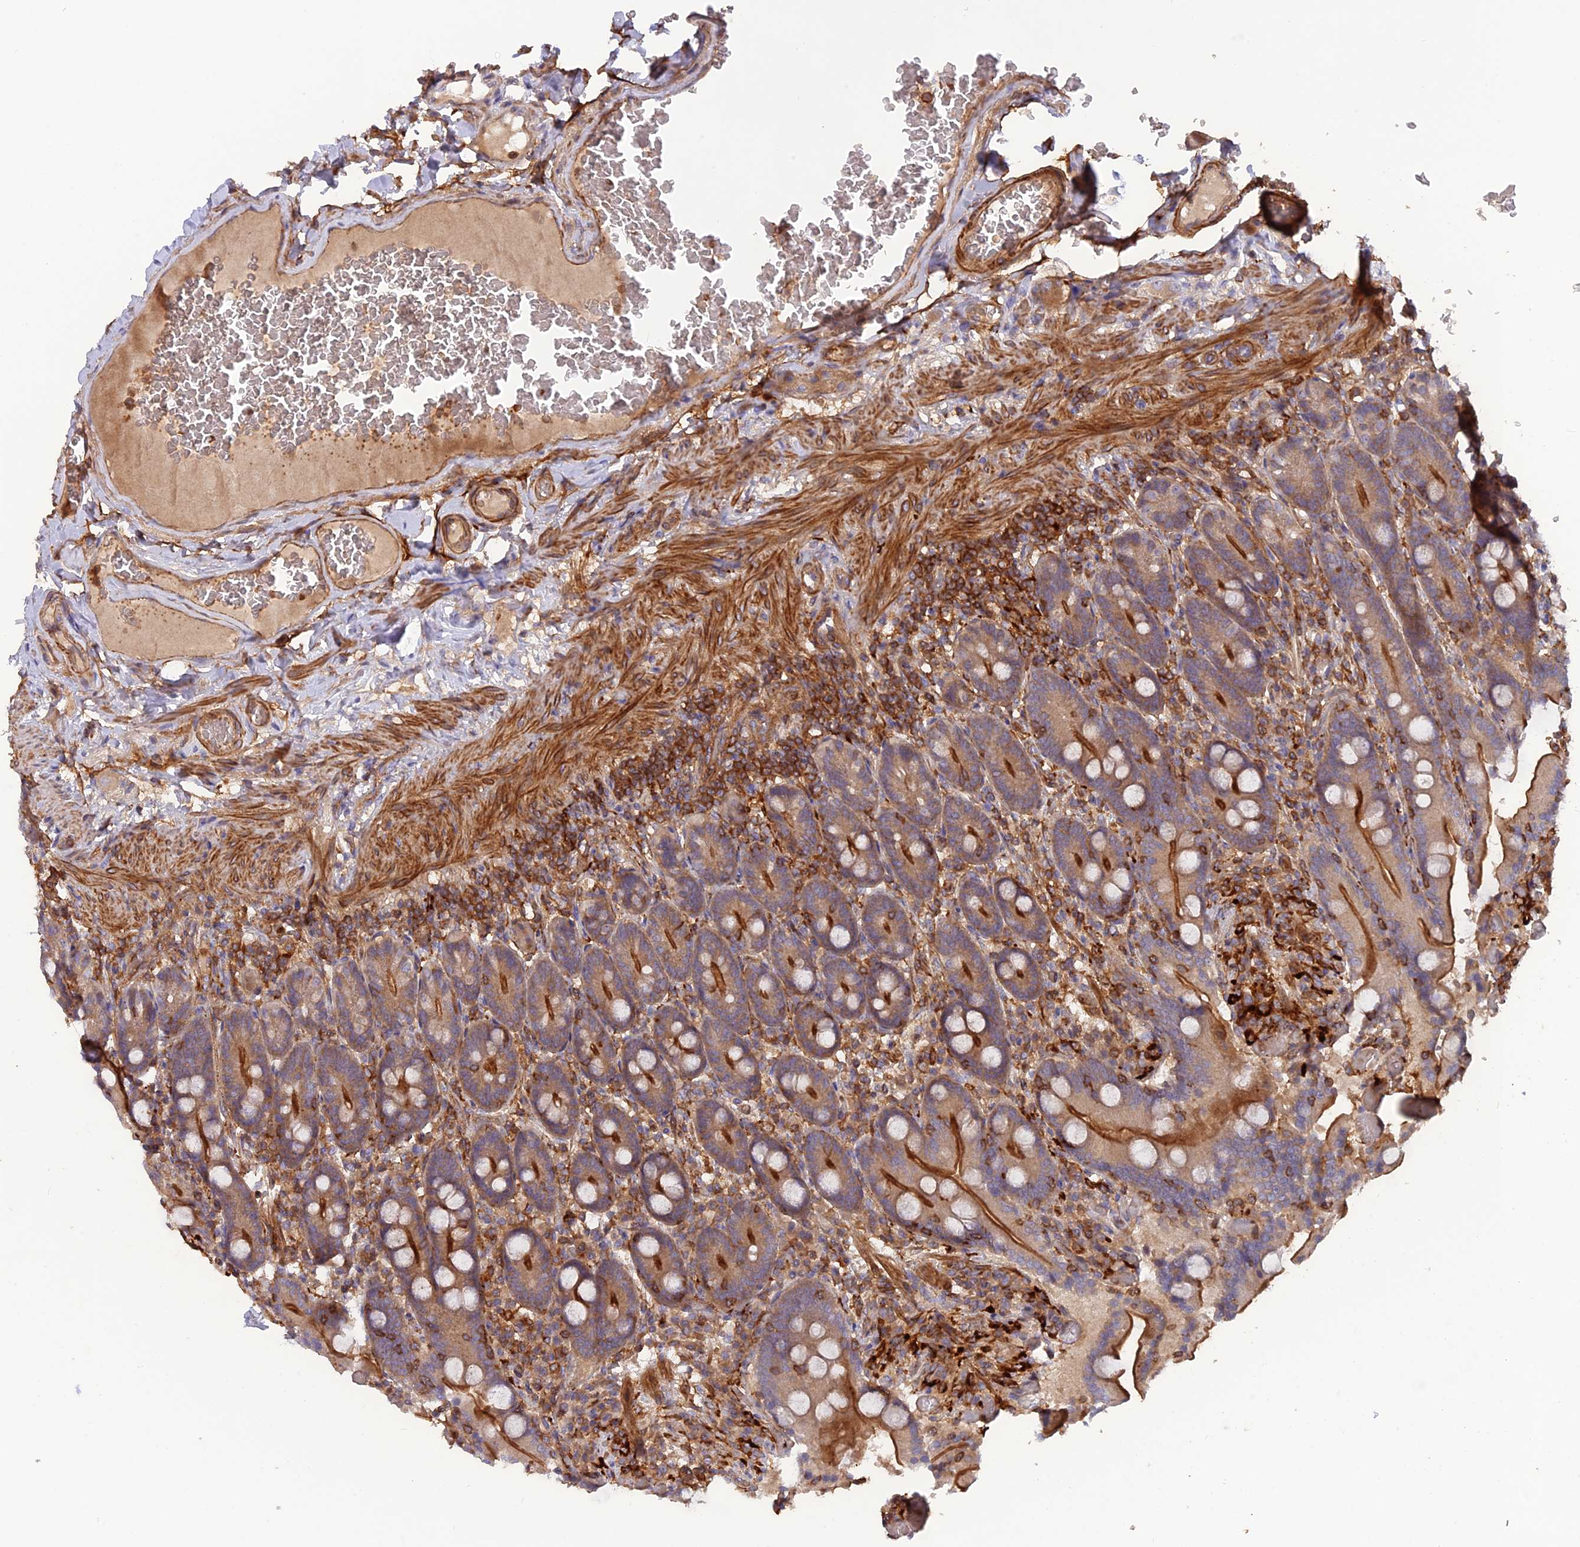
{"staining": {"intensity": "strong", "quantity": ">75%", "location": "cytoplasmic/membranous"}, "tissue": "duodenum", "cell_type": "Glandular cells", "image_type": "normal", "snomed": [{"axis": "morphology", "description": "Normal tissue, NOS"}, {"axis": "topography", "description": "Duodenum"}], "caption": "Human duodenum stained with a protein marker reveals strong staining in glandular cells.", "gene": "CPNE7", "patient": {"sex": "female", "age": 62}}